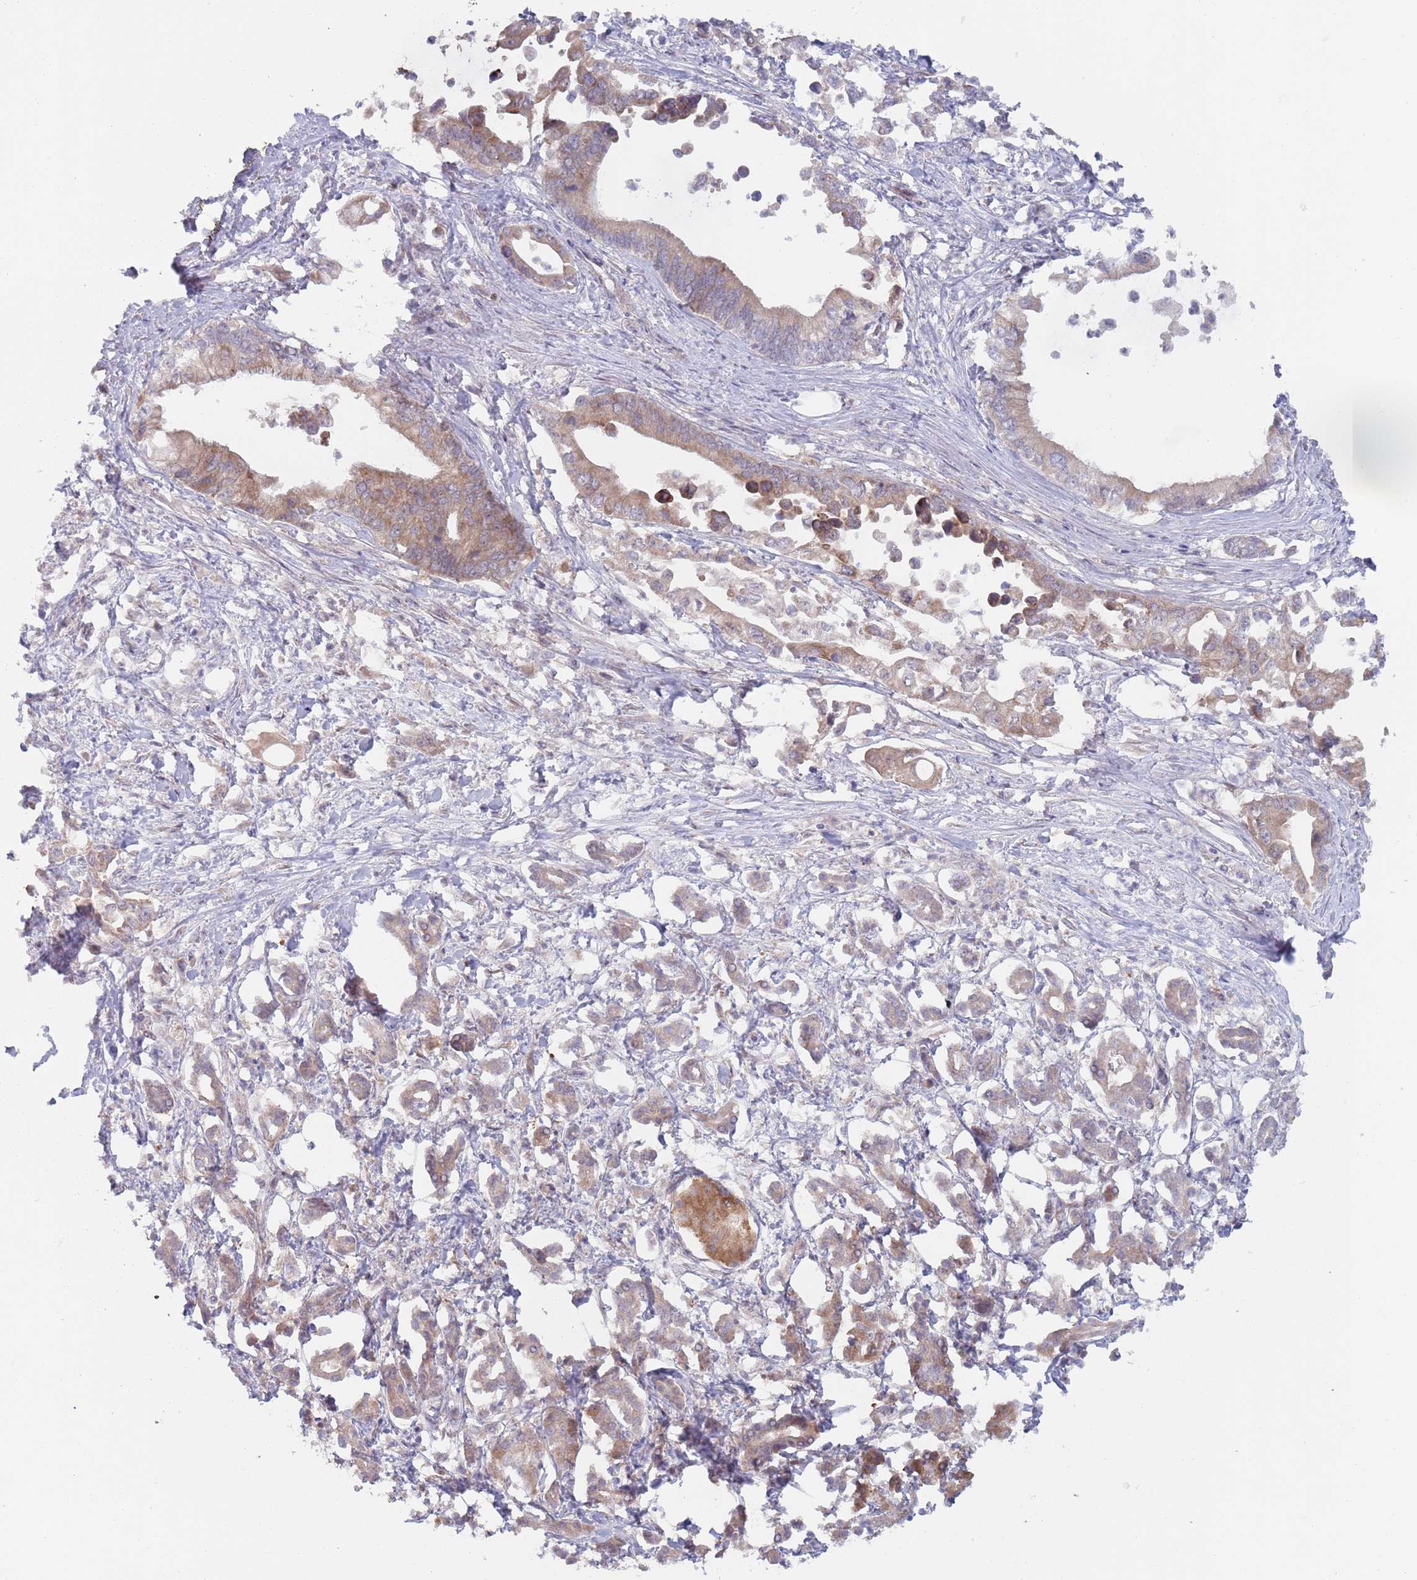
{"staining": {"intensity": "weak", "quantity": "<25%", "location": "cytoplasmic/membranous"}, "tissue": "pancreatic cancer", "cell_type": "Tumor cells", "image_type": "cancer", "snomed": [{"axis": "morphology", "description": "Adenocarcinoma, NOS"}, {"axis": "topography", "description": "Pancreas"}], "caption": "Image shows no significant protein expression in tumor cells of pancreatic cancer.", "gene": "ZNF140", "patient": {"sex": "male", "age": 61}}